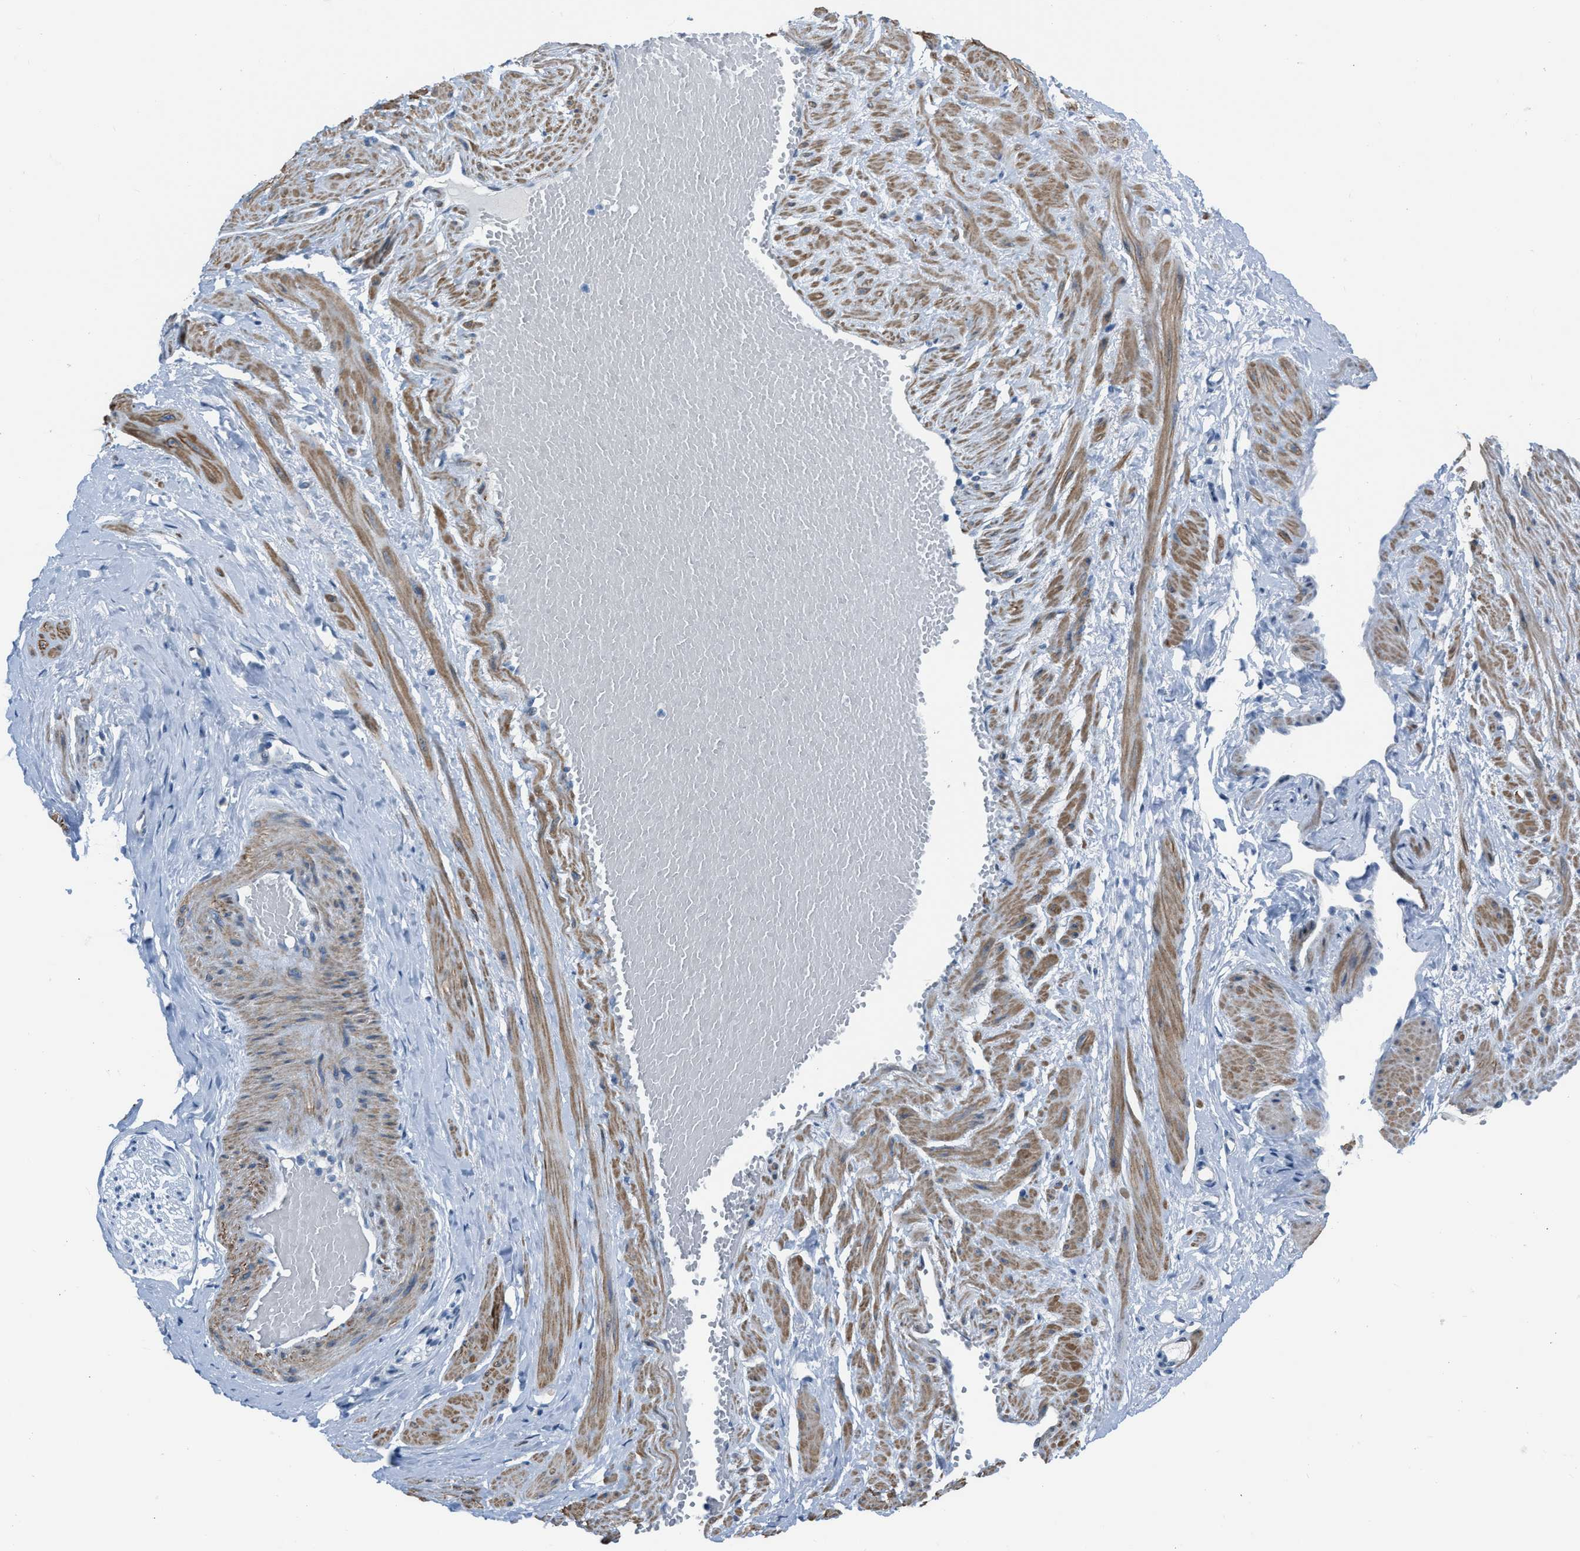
{"staining": {"intensity": "negative", "quantity": "none", "location": "none"}, "tissue": "adipose tissue", "cell_type": "Adipocytes", "image_type": "normal", "snomed": [{"axis": "morphology", "description": "Normal tissue, NOS"}, {"axis": "topography", "description": "Soft tissue"}, {"axis": "topography", "description": "Vascular tissue"}], "caption": "Human adipose tissue stained for a protein using immunohistochemistry (IHC) exhibits no staining in adipocytes.", "gene": "SPATC1L", "patient": {"sex": "female", "age": 35}}